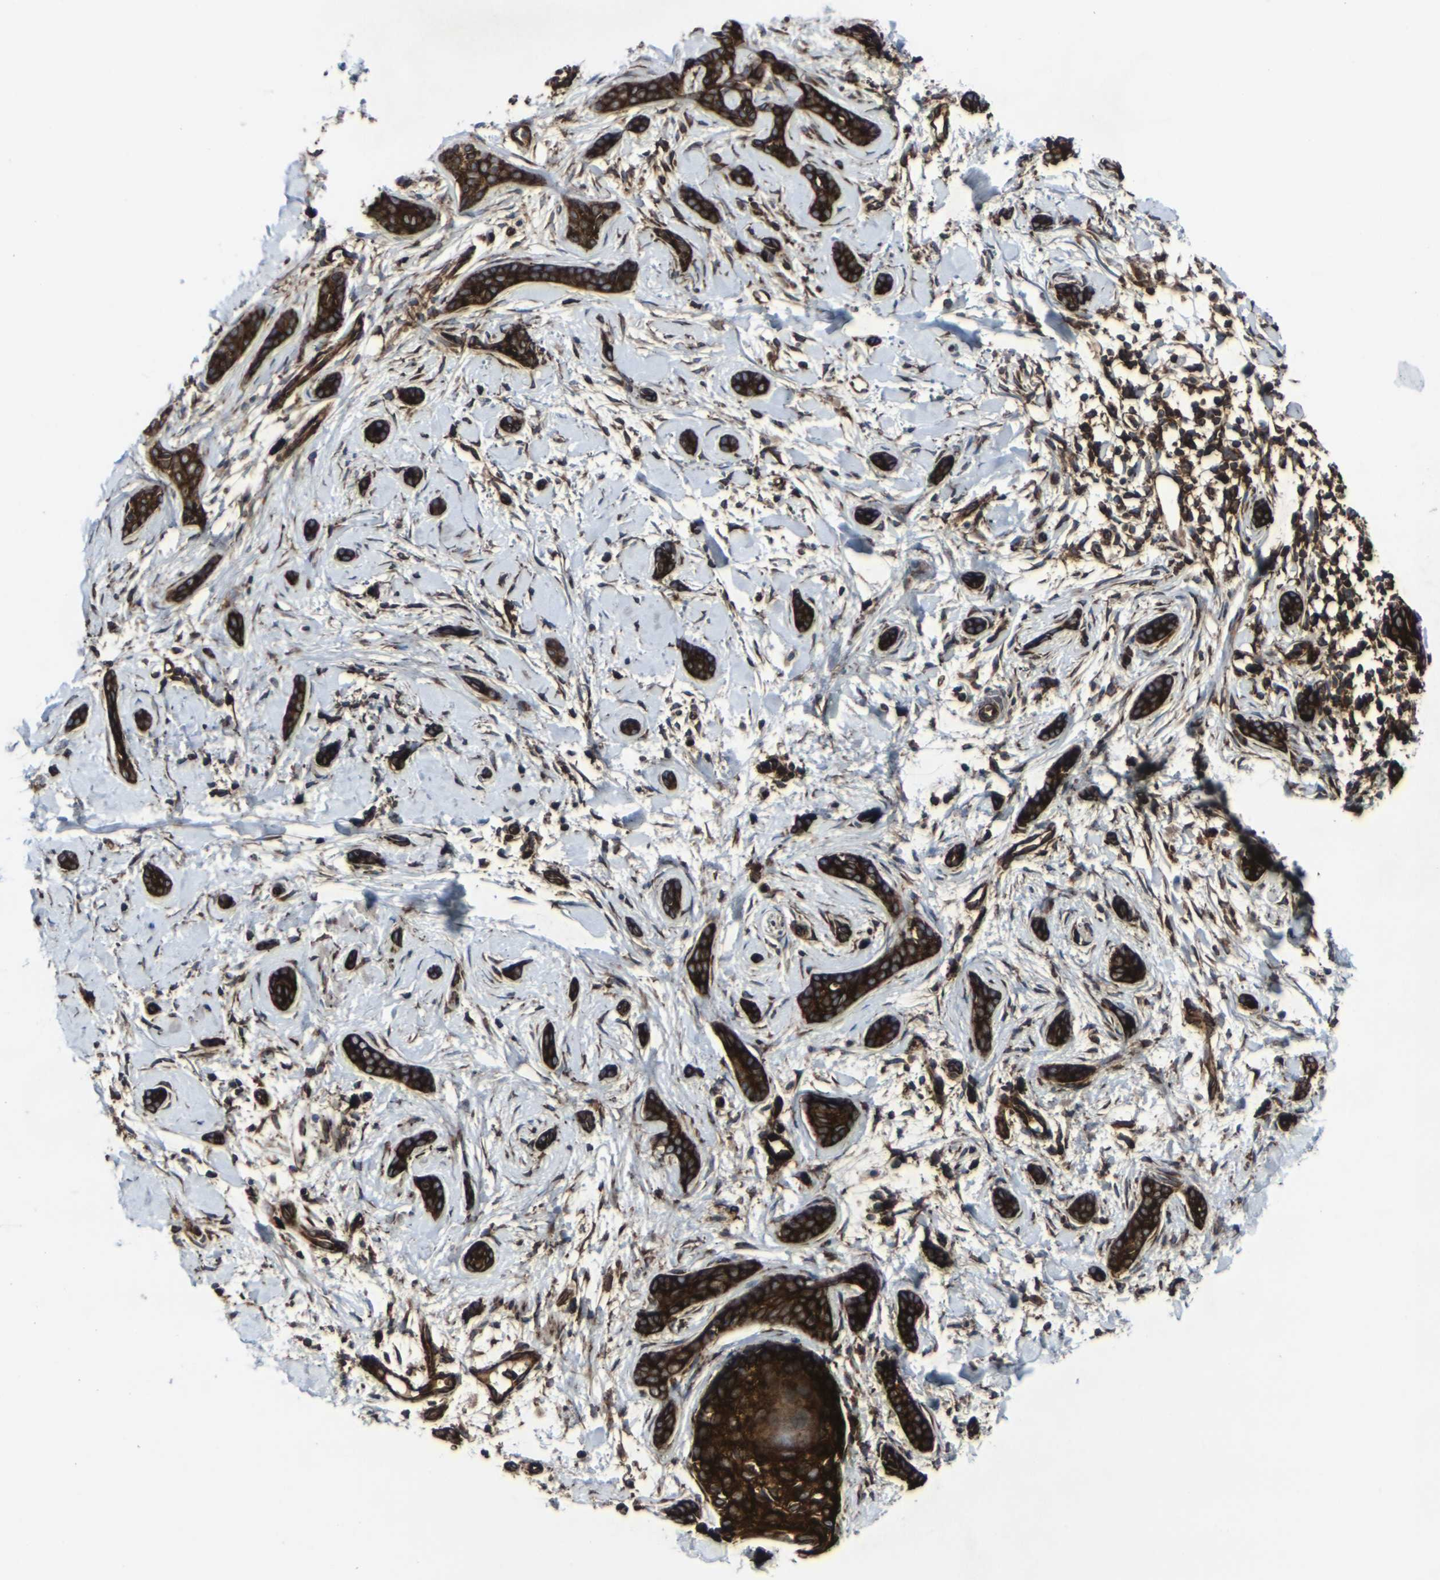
{"staining": {"intensity": "strong", "quantity": ">75%", "location": "cytoplasmic/membranous"}, "tissue": "skin cancer", "cell_type": "Tumor cells", "image_type": "cancer", "snomed": [{"axis": "morphology", "description": "Basal cell carcinoma"}, {"axis": "topography", "description": "Skin"}], "caption": "Tumor cells reveal strong cytoplasmic/membranous expression in about >75% of cells in basal cell carcinoma (skin).", "gene": "MARCHF2", "patient": {"sex": "female", "age": 58}}